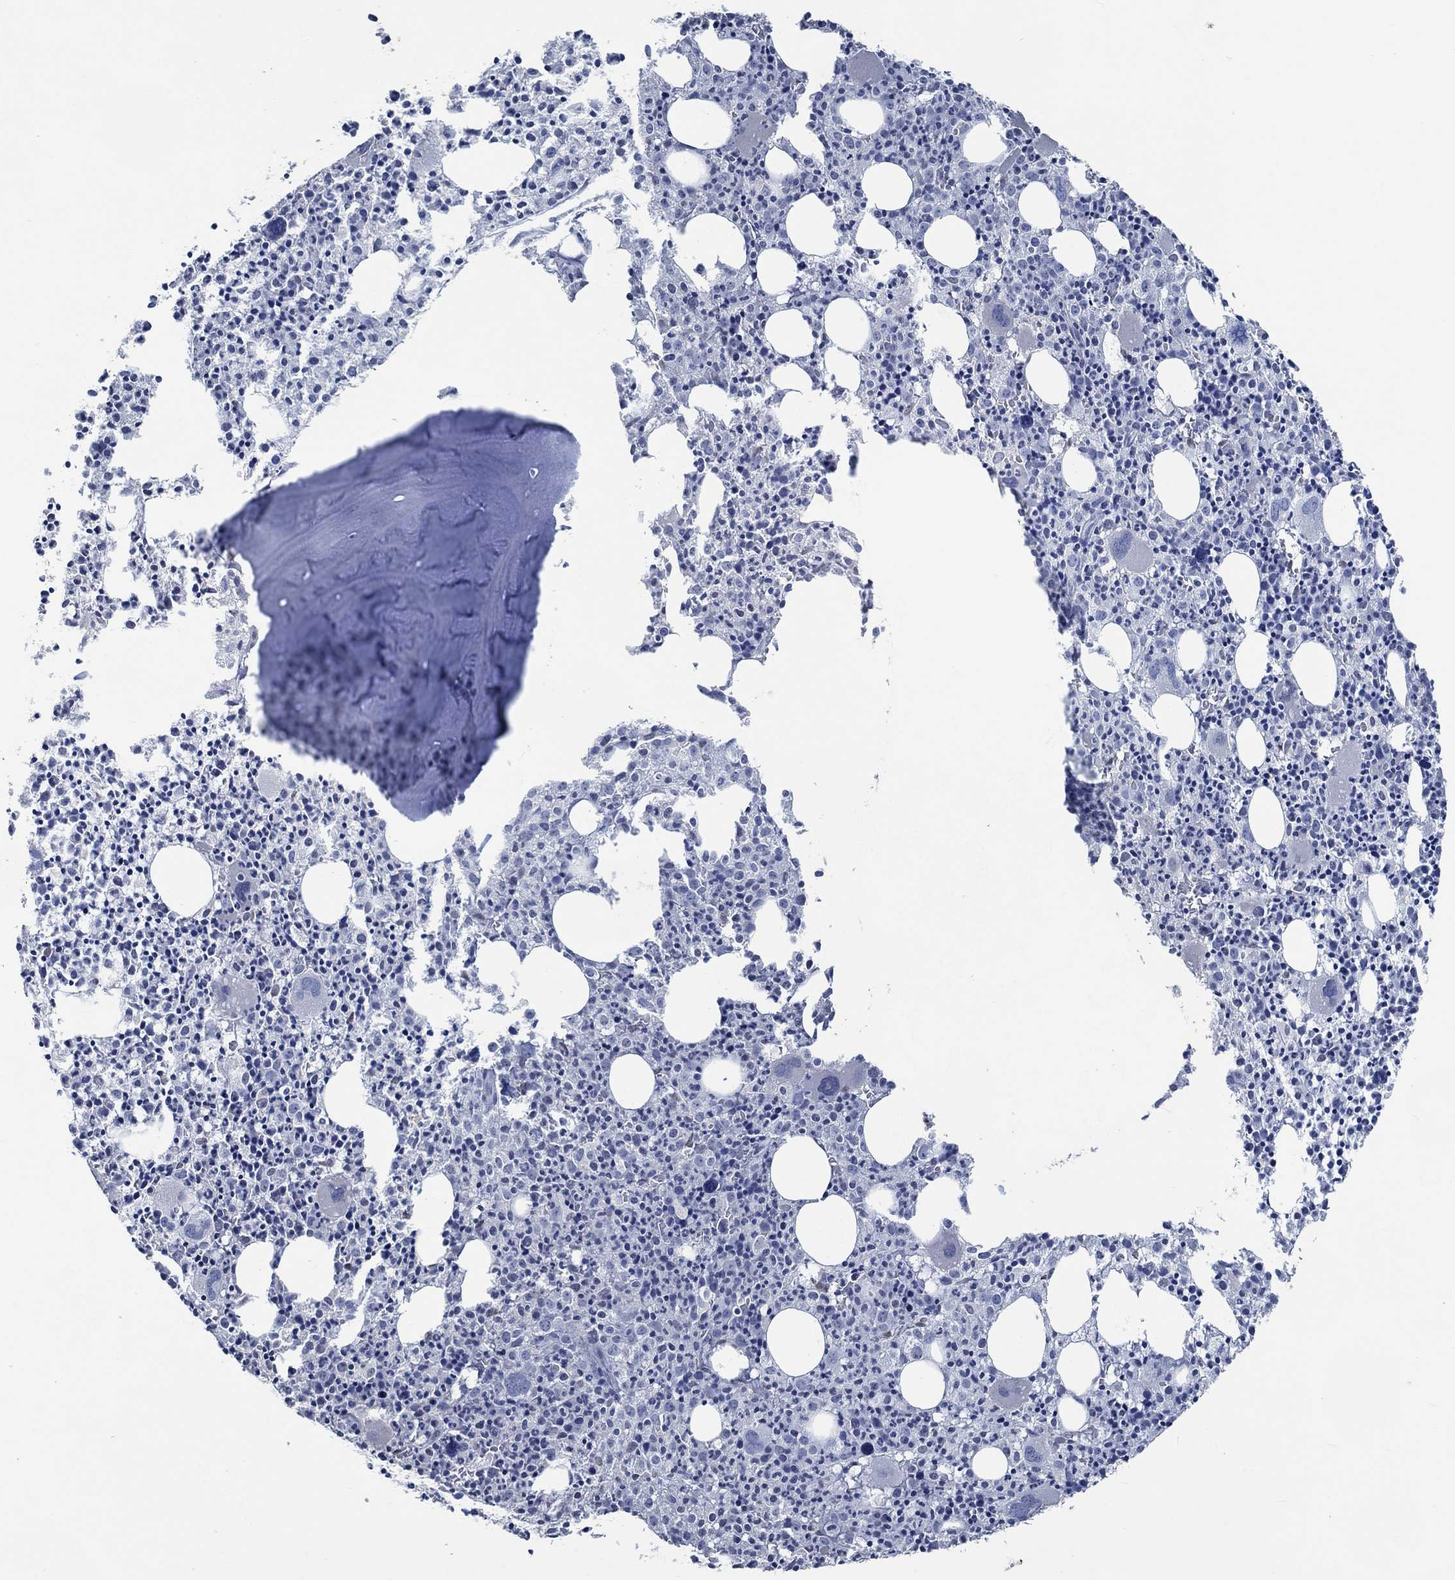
{"staining": {"intensity": "negative", "quantity": "none", "location": "none"}, "tissue": "bone marrow", "cell_type": "Hematopoietic cells", "image_type": "normal", "snomed": [{"axis": "morphology", "description": "Normal tissue, NOS"}, {"axis": "morphology", "description": "Inflammation, NOS"}, {"axis": "topography", "description": "Bone marrow"}], "caption": "Immunohistochemistry (IHC) of normal bone marrow demonstrates no staining in hematopoietic cells.", "gene": "OBSCN", "patient": {"sex": "male", "age": 3}}